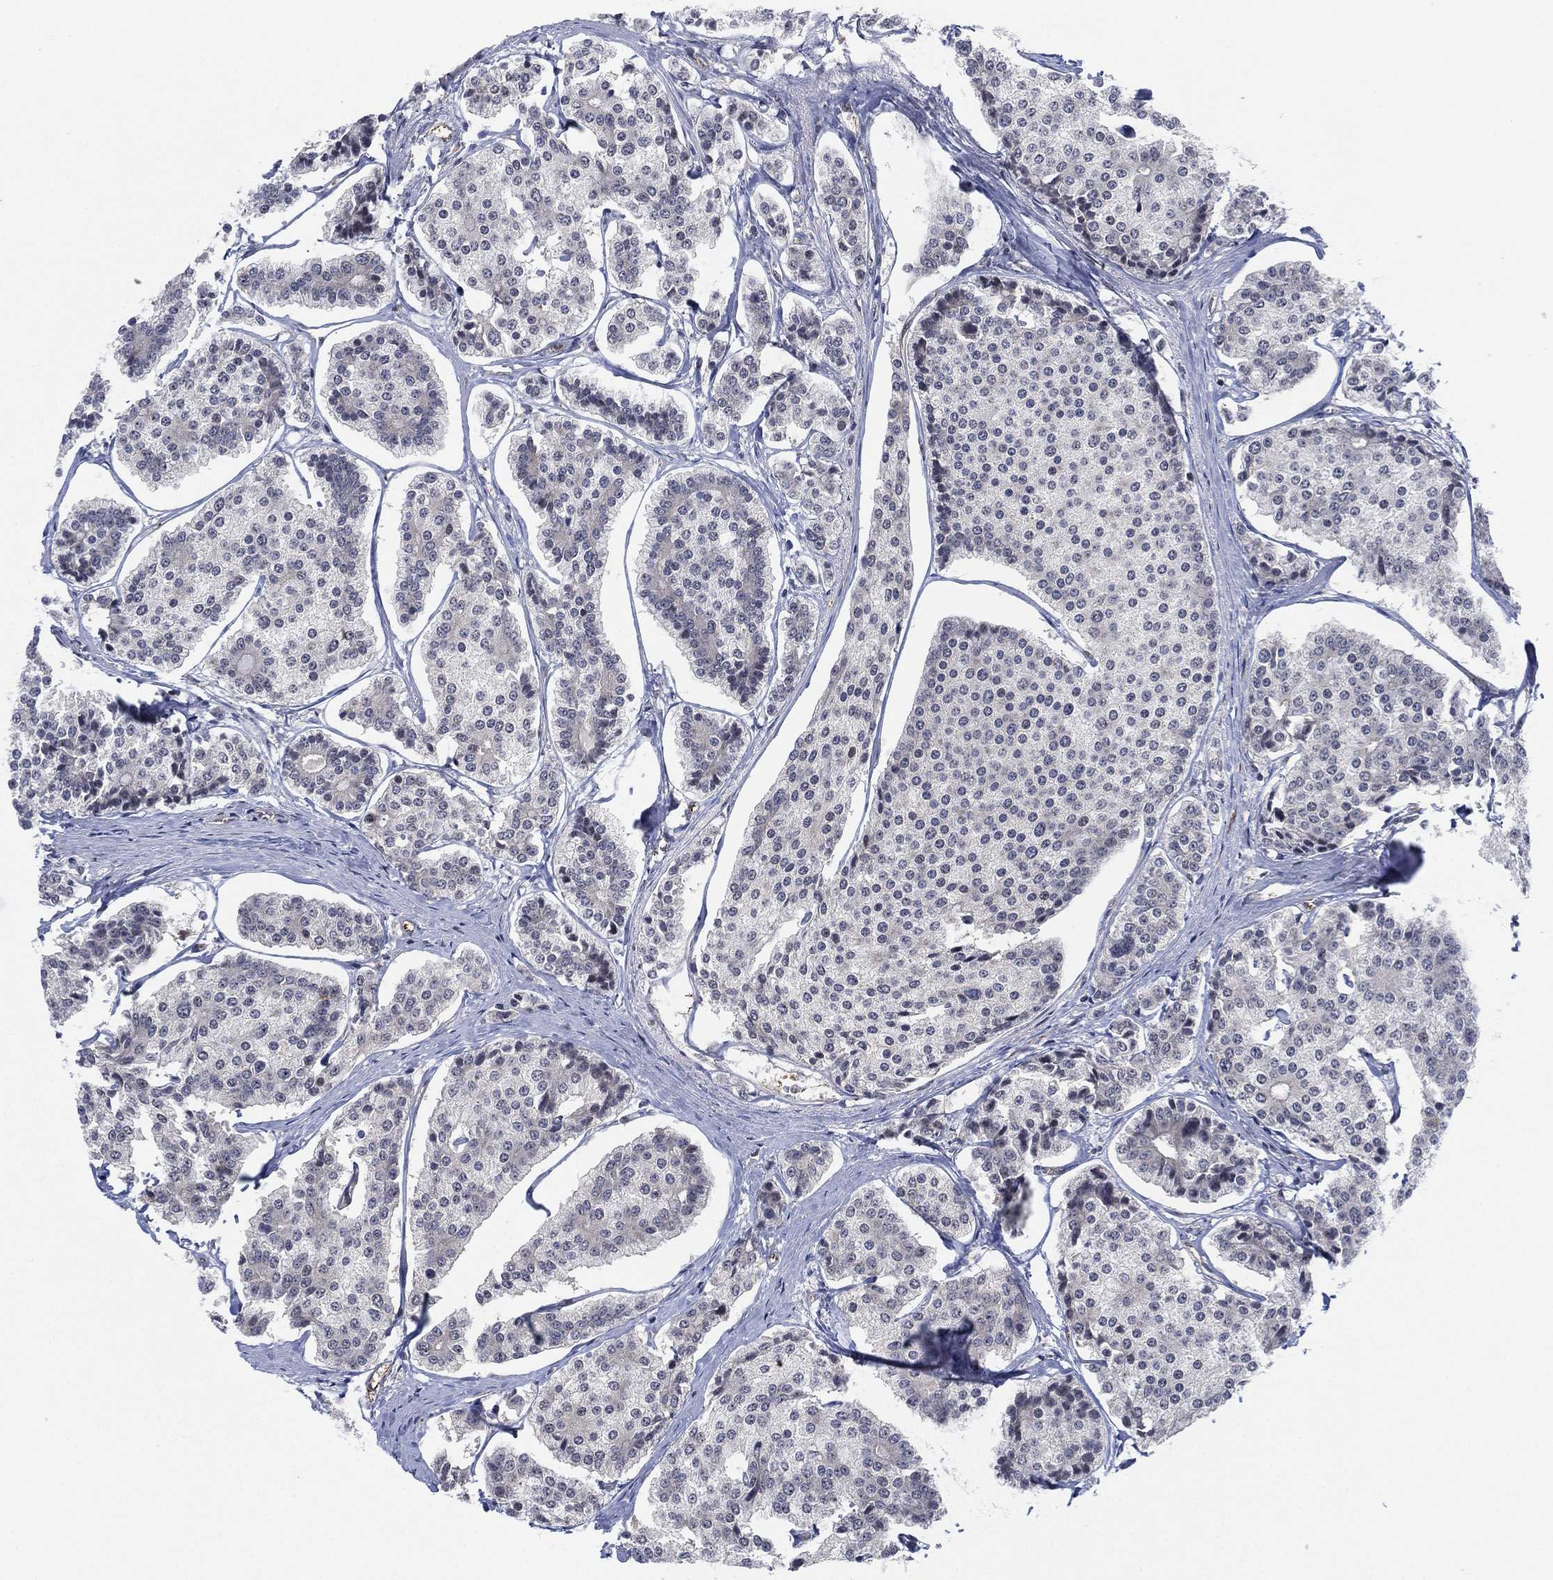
{"staining": {"intensity": "negative", "quantity": "none", "location": "none"}, "tissue": "carcinoid", "cell_type": "Tumor cells", "image_type": "cancer", "snomed": [{"axis": "morphology", "description": "Carcinoid, malignant, NOS"}, {"axis": "topography", "description": "Small intestine"}], "caption": "IHC image of neoplastic tissue: malignant carcinoid stained with DAB exhibits no significant protein positivity in tumor cells.", "gene": "TMCO1", "patient": {"sex": "female", "age": 65}}